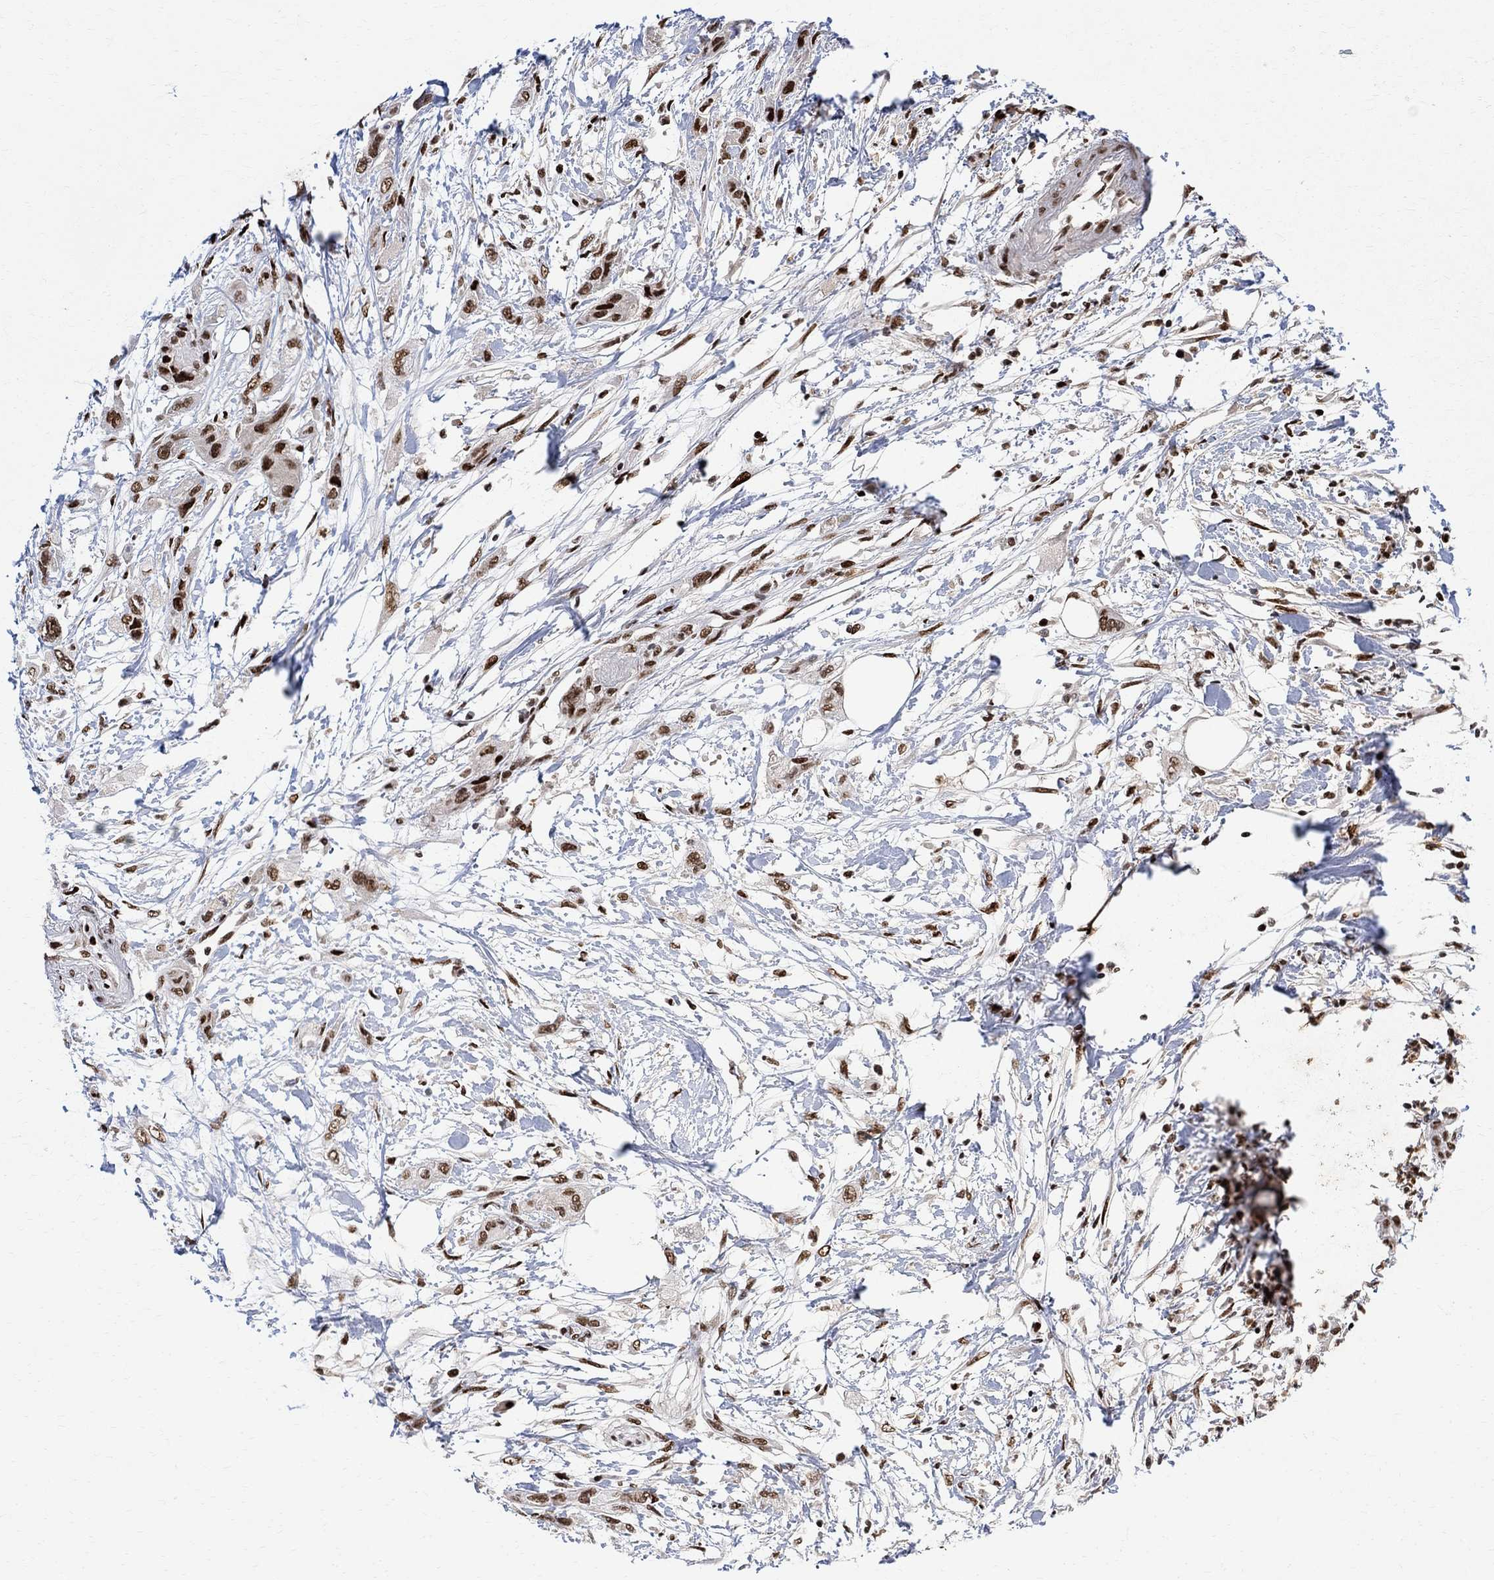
{"staining": {"intensity": "strong", "quantity": ">75%", "location": "nuclear"}, "tissue": "pancreatic cancer", "cell_type": "Tumor cells", "image_type": "cancer", "snomed": [{"axis": "morphology", "description": "Adenocarcinoma, NOS"}, {"axis": "topography", "description": "Pancreas"}], "caption": "Protein staining demonstrates strong nuclear positivity in approximately >75% of tumor cells in pancreatic cancer. (Stains: DAB (3,3'-diaminobenzidine) in brown, nuclei in blue, Microscopy: brightfield microscopy at high magnification).", "gene": "E4F1", "patient": {"sex": "male", "age": 72}}